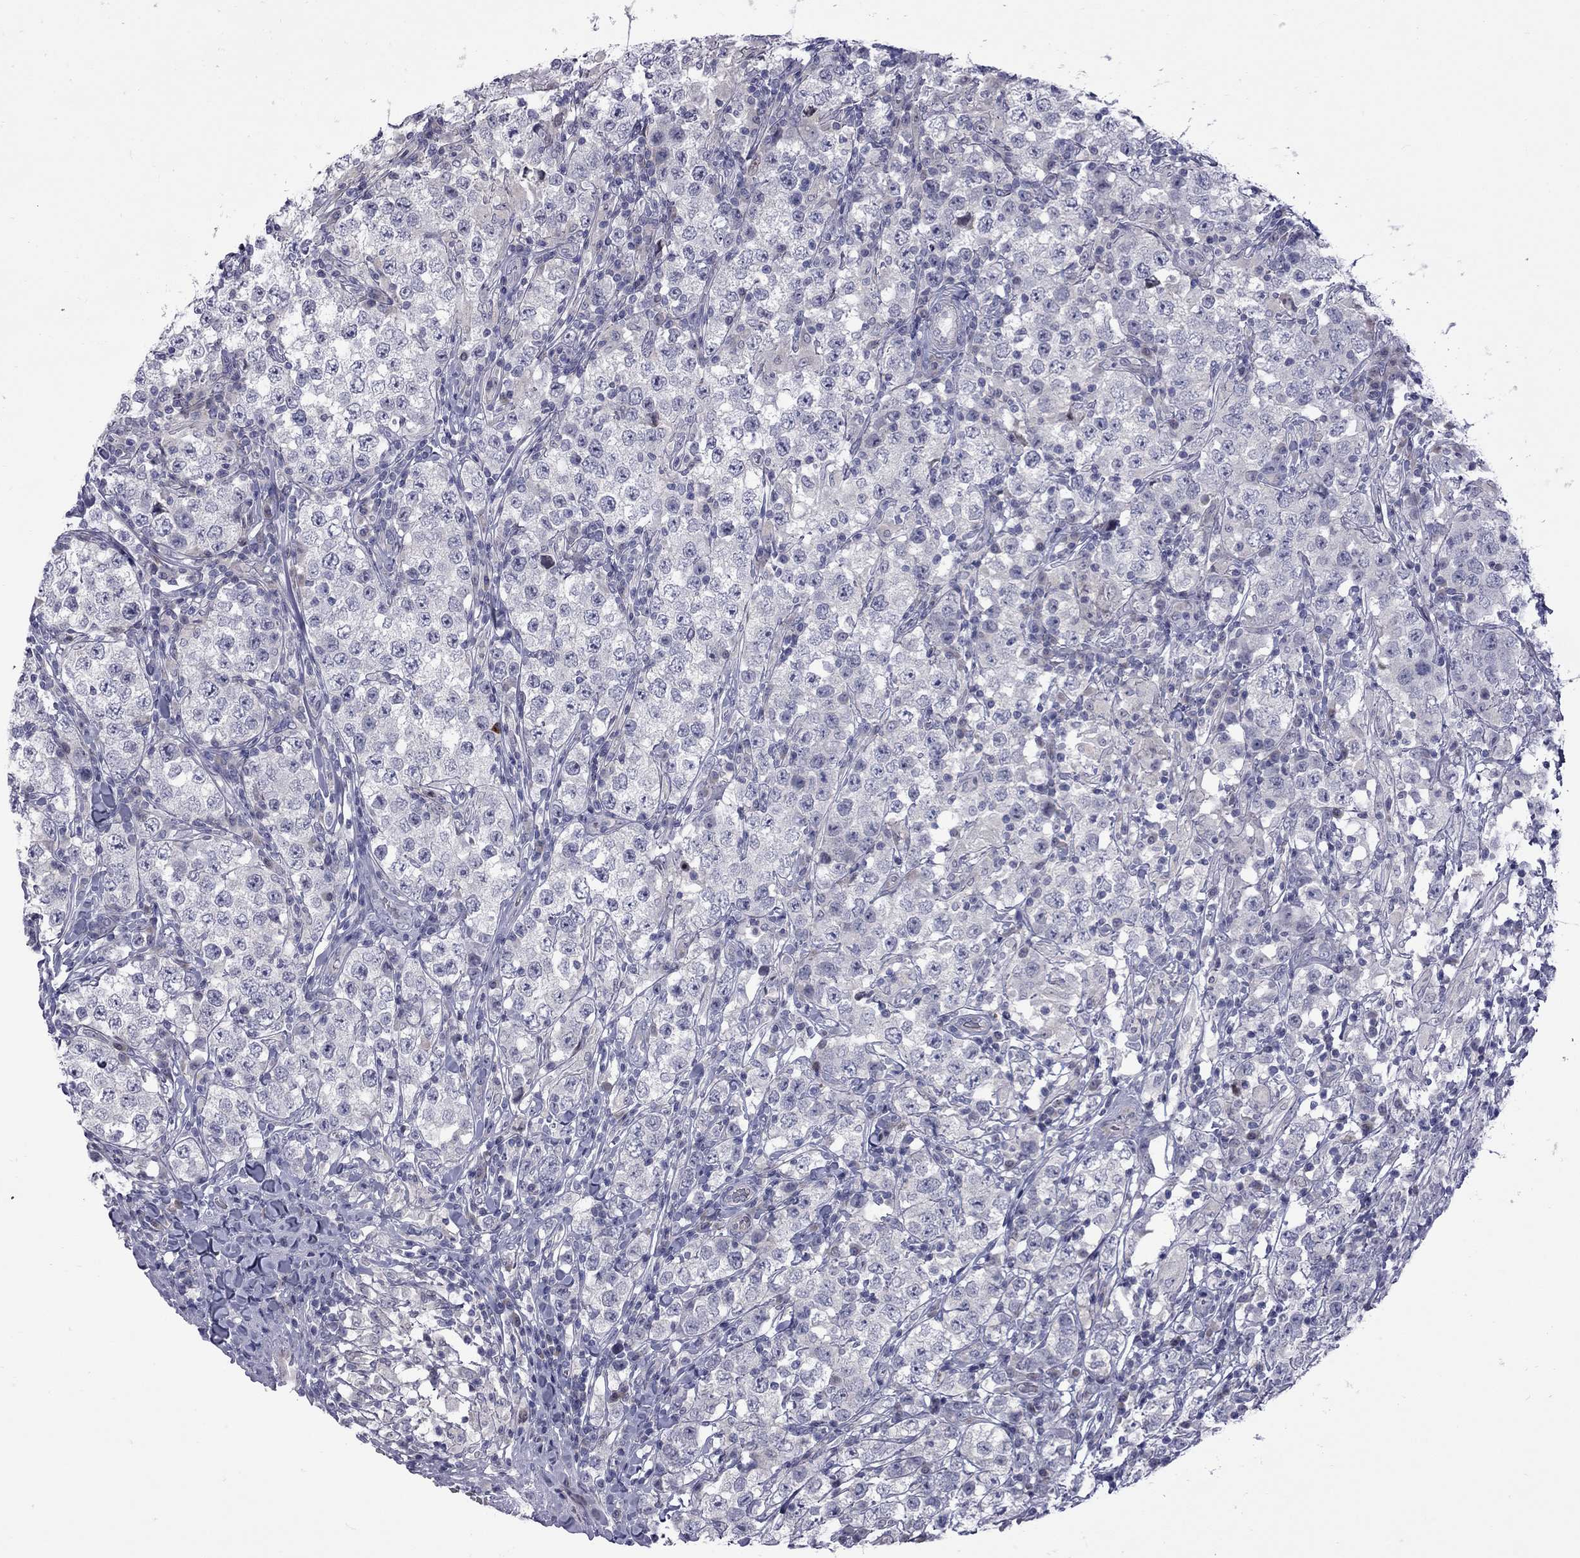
{"staining": {"intensity": "negative", "quantity": "none", "location": "none"}, "tissue": "testis cancer", "cell_type": "Tumor cells", "image_type": "cancer", "snomed": [{"axis": "morphology", "description": "Seminoma, NOS"}, {"axis": "morphology", "description": "Carcinoma, Embryonal, NOS"}, {"axis": "topography", "description": "Testis"}], "caption": "DAB (3,3'-diaminobenzidine) immunohistochemical staining of testis cancer reveals no significant positivity in tumor cells. (DAB IHC visualized using brightfield microscopy, high magnification).", "gene": "NRARP", "patient": {"sex": "male", "age": 41}}